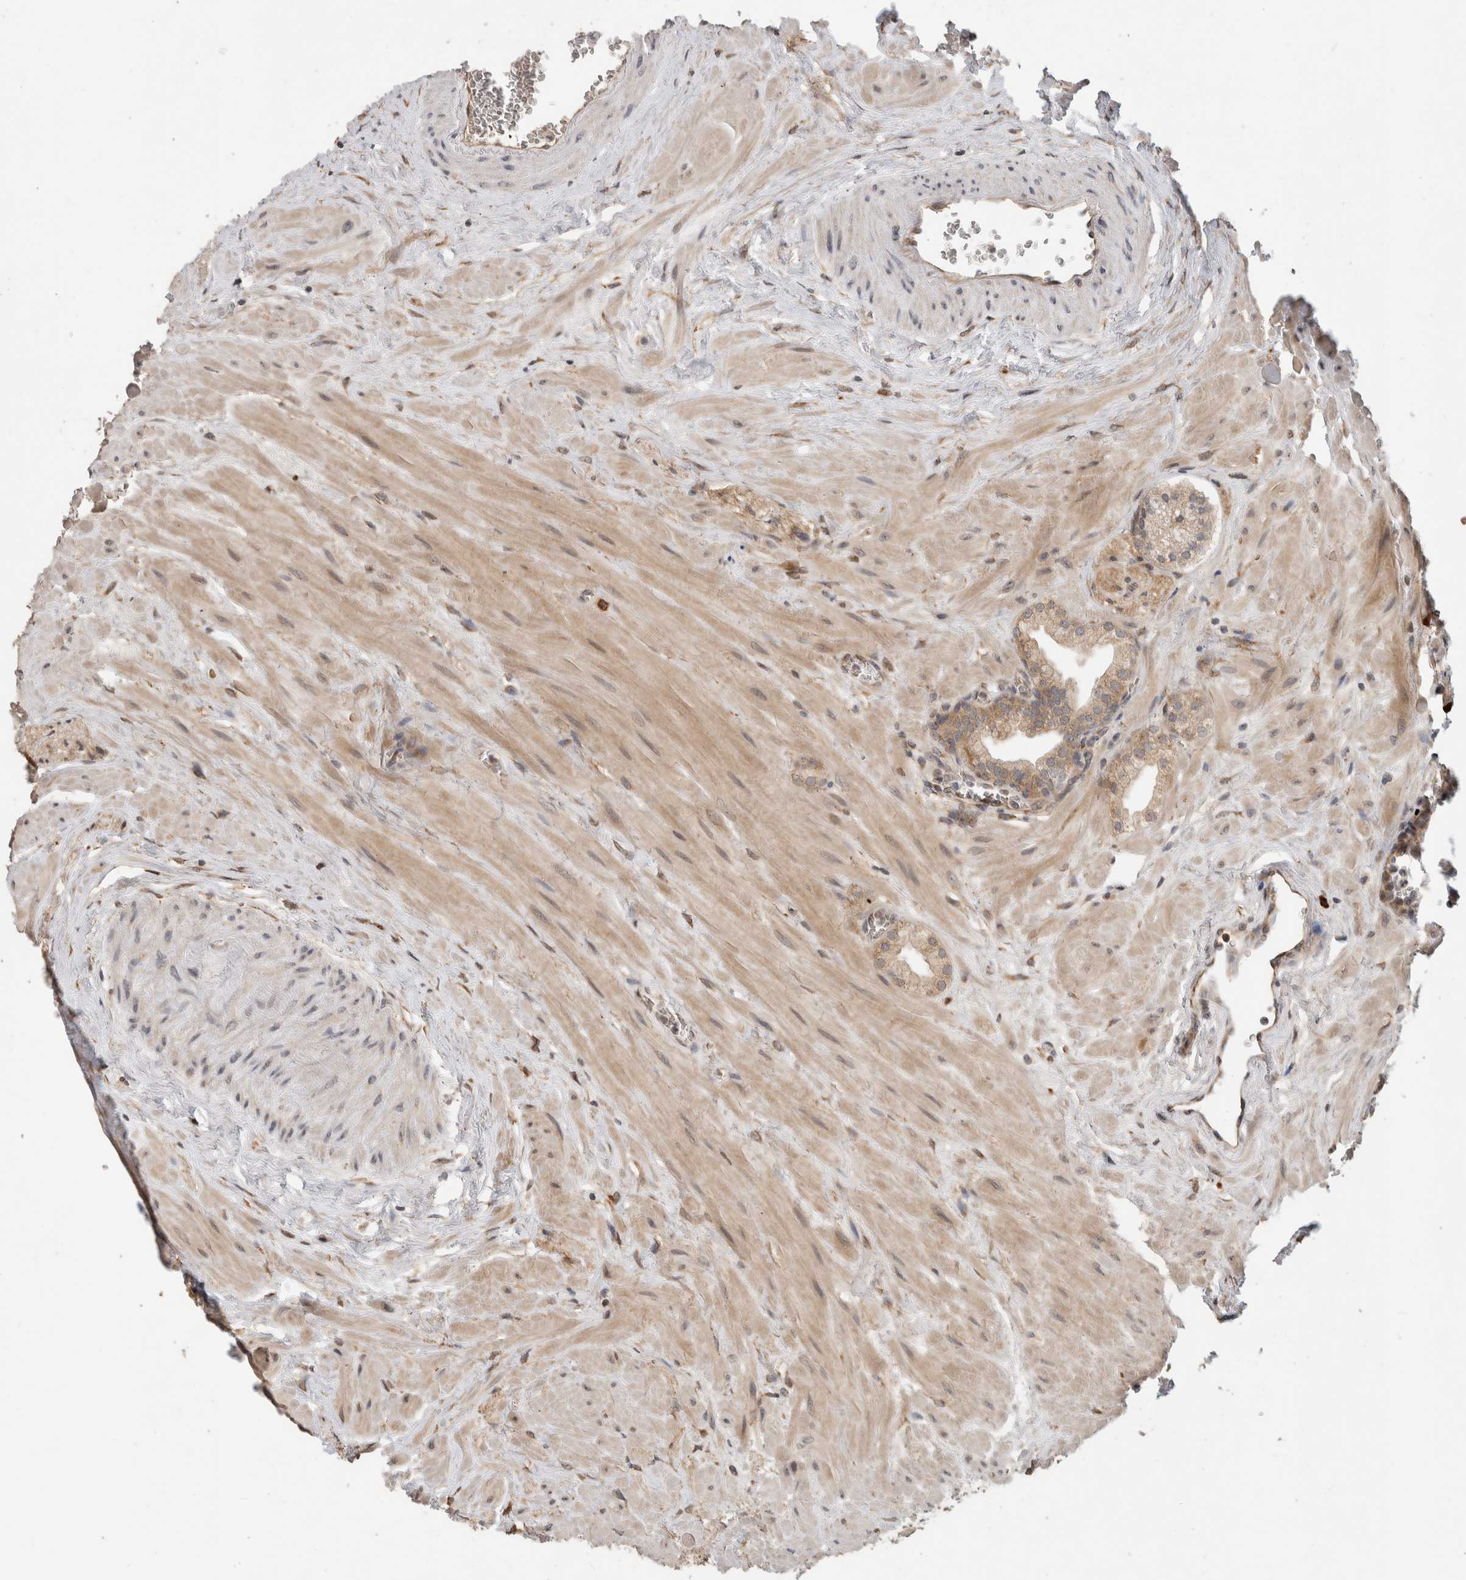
{"staining": {"intensity": "moderate", "quantity": ">75%", "location": "cytoplasmic/membranous"}, "tissue": "prostate", "cell_type": "Glandular cells", "image_type": "normal", "snomed": [{"axis": "morphology", "description": "Normal tissue, NOS"}, {"axis": "morphology", "description": "Urothelial carcinoma, Low grade"}, {"axis": "topography", "description": "Urinary bladder"}, {"axis": "topography", "description": "Prostate"}], "caption": "Immunohistochemical staining of unremarkable human prostate displays moderate cytoplasmic/membranous protein expression in approximately >75% of glandular cells. The staining was performed using DAB (3,3'-diaminobenzidine) to visualize the protein expression in brown, while the nuclei were stained in blue with hematoxylin (Magnification: 20x).", "gene": "APOL2", "patient": {"sex": "male", "age": 60}}